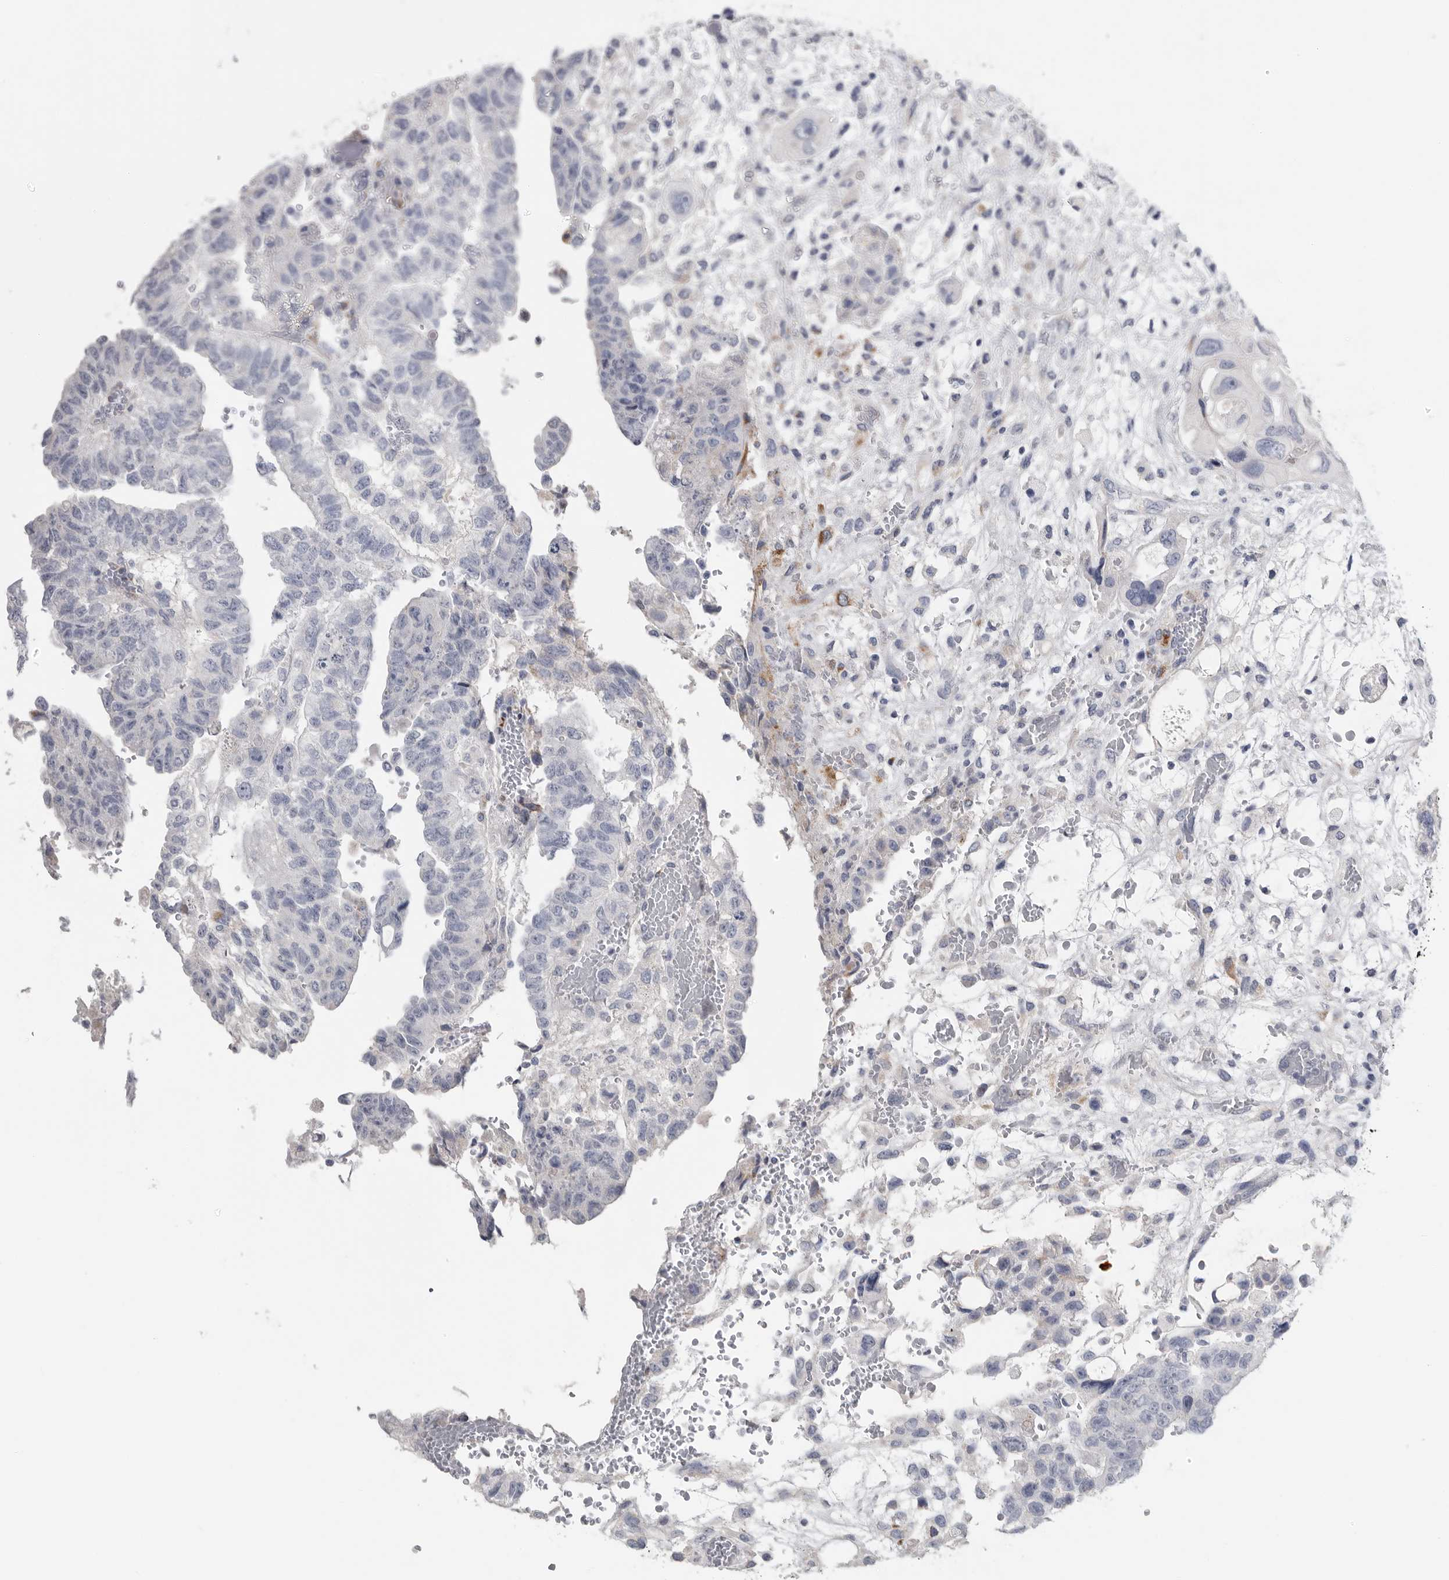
{"staining": {"intensity": "negative", "quantity": "none", "location": "none"}, "tissue": "testis cancer", "cell_type": "Tumor cells", "image_type": "cancer", "snomed": [{"axis": "morphology", "description": "Carcinoma, Embryonal, NOS"}, {"axis": "topography", "description": "Testis"}], "caption": "IHC of testis embryonal carcinoma displays no positivity in tumor cells. Brightfield microscopy of immunohistochemistry stained with DAB (brown) and hematoxylin (blue), captured at high magnification.", "gene": "TIMP1", "patient": {"sex": "male", "age": 36}}